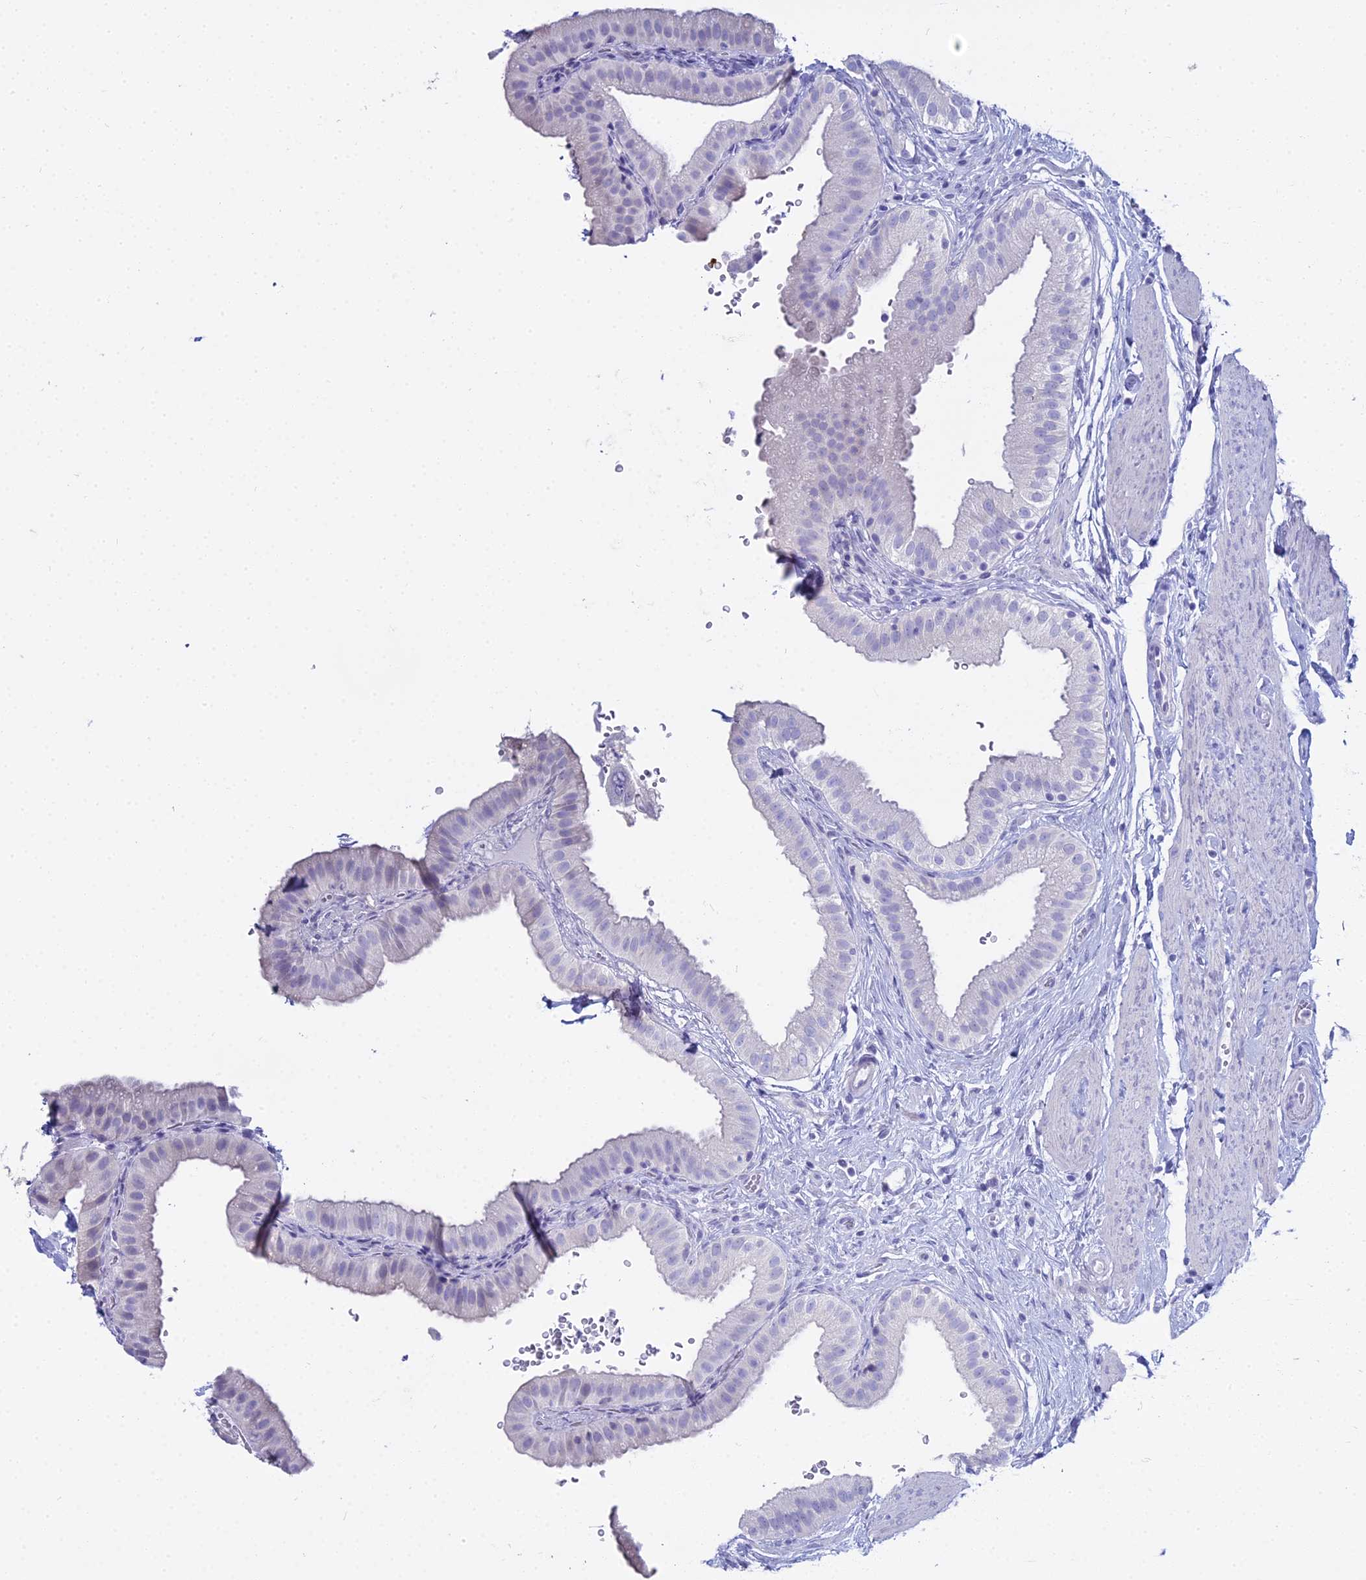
{"staining": {"intensity": "negative", "quantity": "none", "location": "none"}, "tissue": "gallbladder", "cell_type": "Glandular cells", "image_type": "normal", "snomed": [{"axis": "morphology", "description": "Normal tissue, NOS"}, {"axis": "topography", "description": "Gallbladder"}], "caption": "Immunohistochemistry histopathology image of unremarkable gallbladder stained for a protein (brown), which exhibits no expression in glandular cells. (Brightfield microscopy of DAB immunohistochemistry at high magnification).", "gene": "S100A7", "patient": {"sex": "female", "age": 61}}